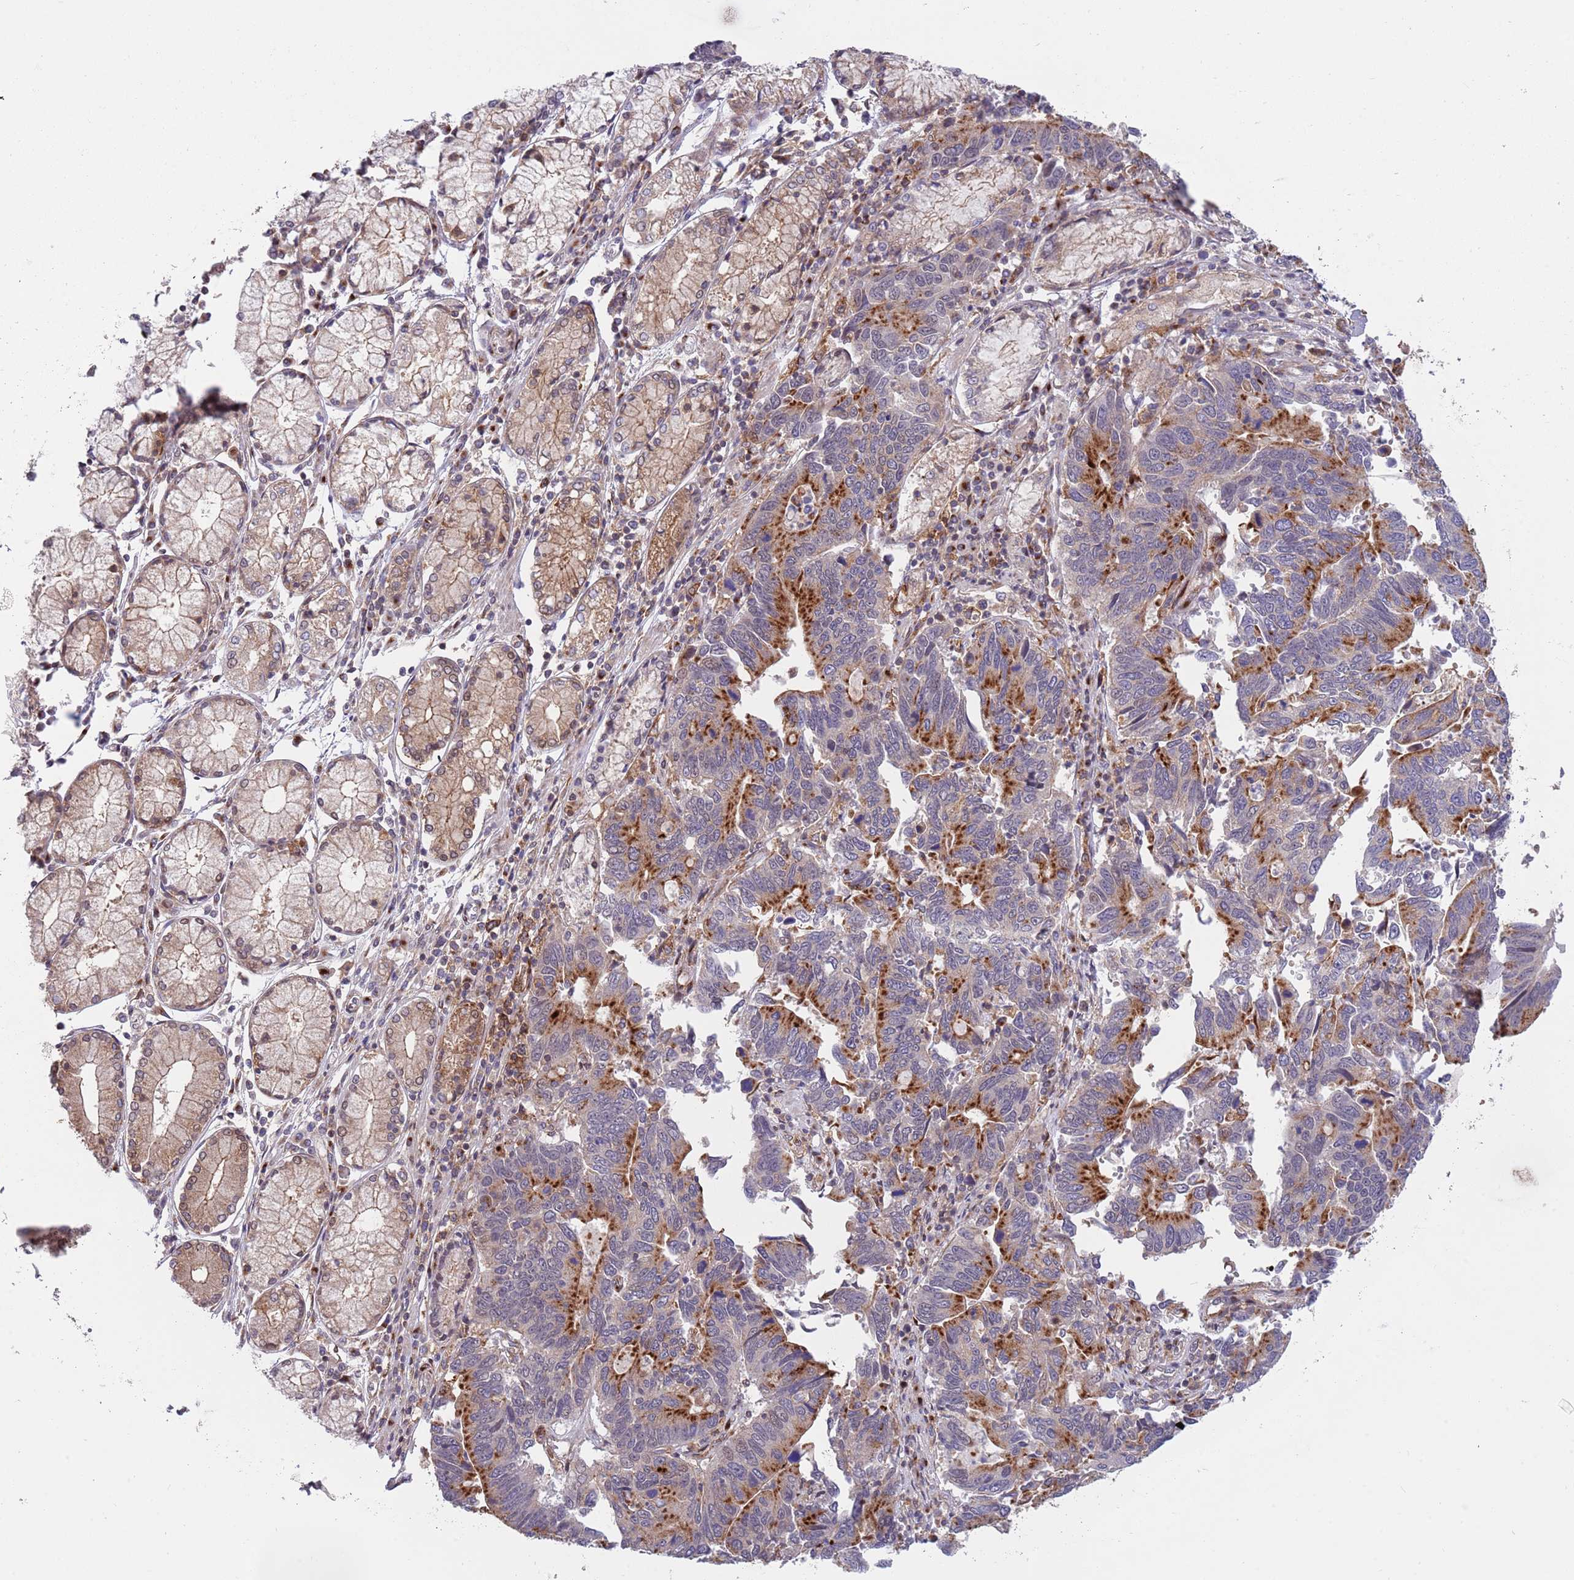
{"staining": {"intensity": "strong", "quantity": "25%-75%", "location": "cytoplasmic/membranous"}, "tissue": "stomach cancer", "cell_type": "Tumor cells", "image_type": "cancer", "snomed": [{"axis": "morphology", "description": "Adenocarcinoma, NOS"}, {"axis": "topography", "description": "Stomach"}], "caption": "The immunohistochemical stain highlights strong cytoplasmic/membranous expression in tumor cells of stomach adenocarcinoma tissue. Immunohistochemistry stains the protein in brown and the nuclei are stained blue.", "gene": "BTBD7", "patient": {"sex": "male", "age": 59}}